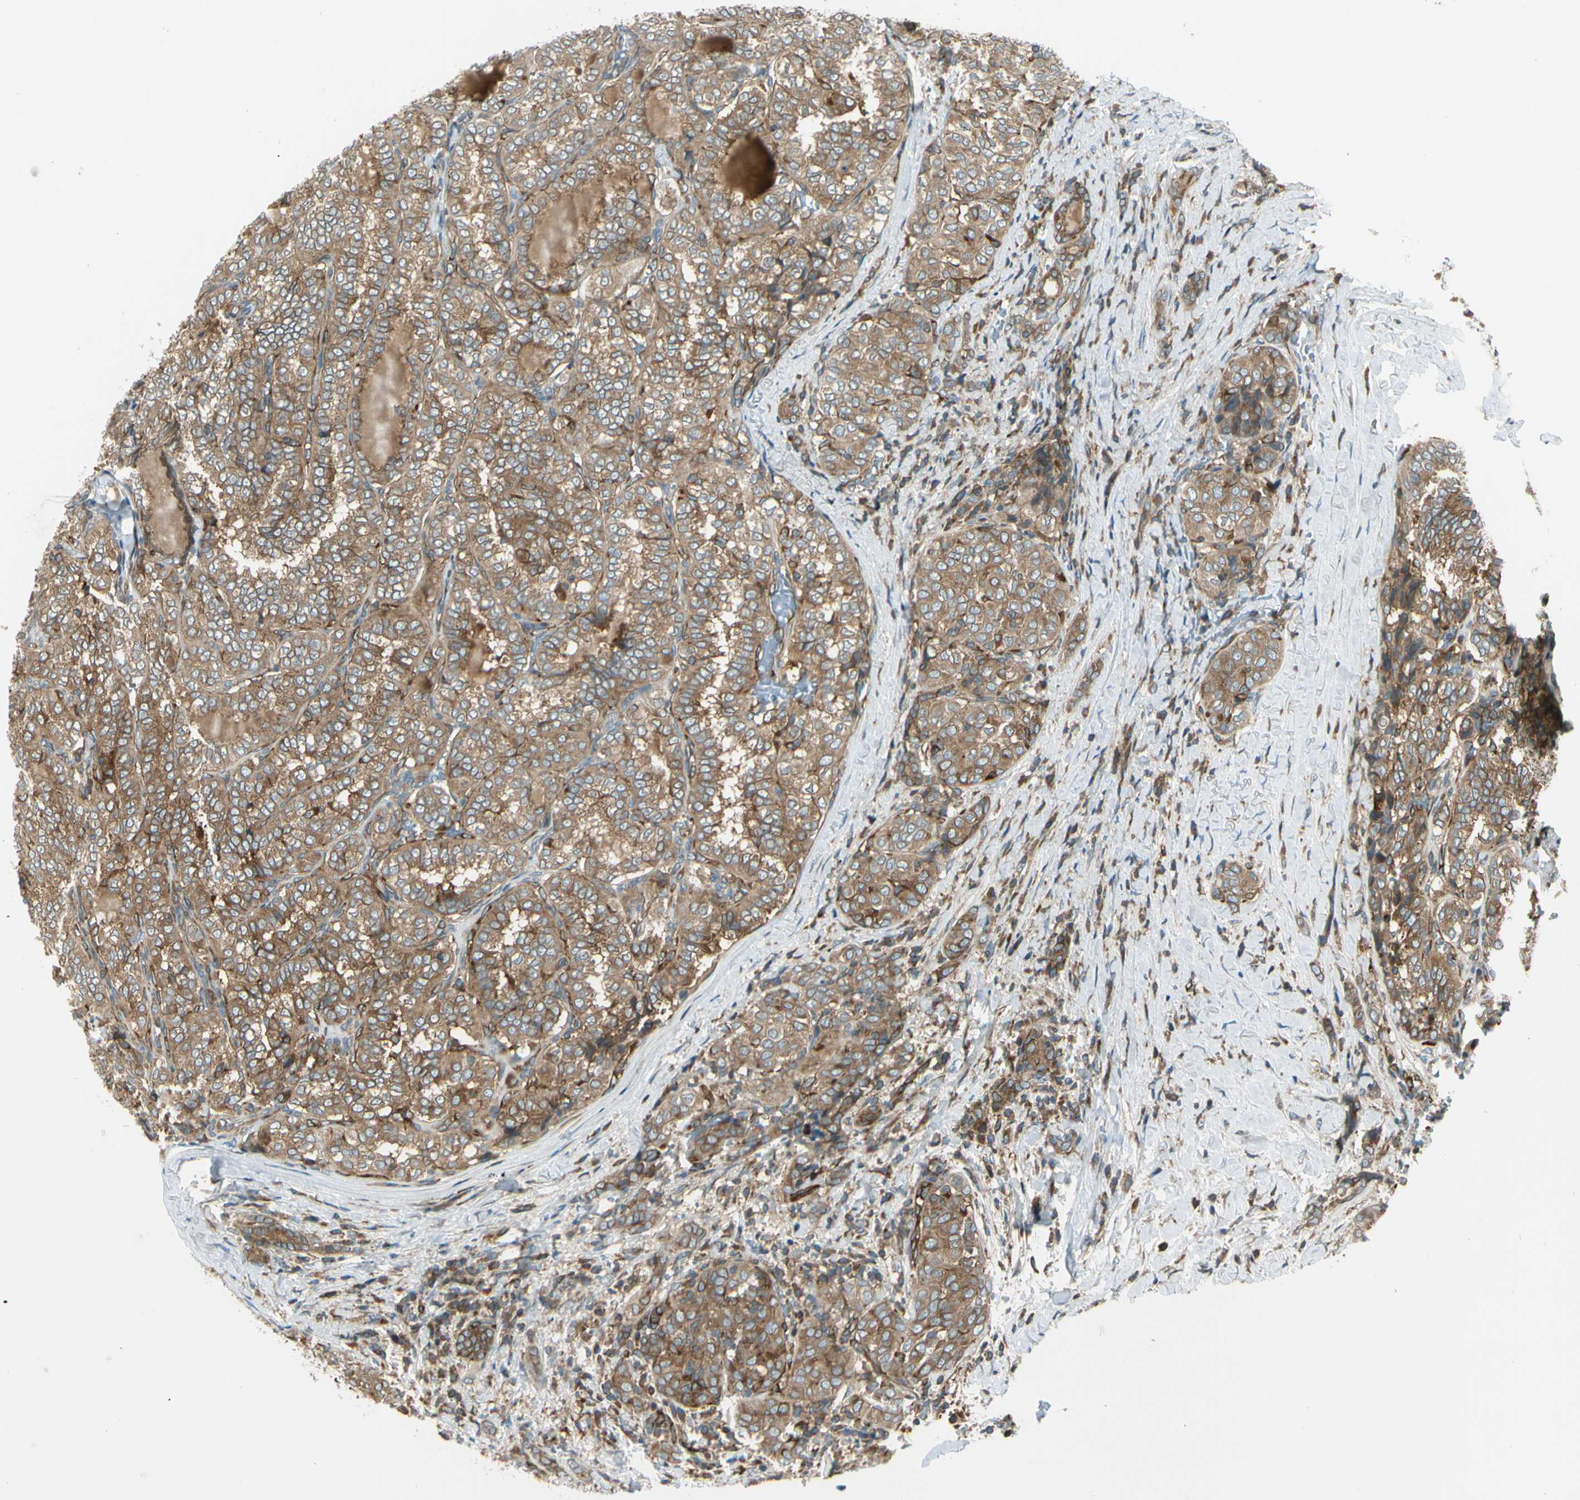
{"staining": {"intensity": "moderate", "quantity": ">75%", "location": "cytoplasmic/membranous"}, "tissue": "thyroid cancer", "cell_type": "Tumor cells", "image_type": "cancer", "snomed": [{"axis": "morphology", "description": "Normal tissue, NOS"}, {"axis": "morphology", "description": "Papillary adenocarcinoma, NOS"}, {"axis": "topography", "description": "Thyroid gland"}], "caption": "Immunohistochemistry image of neoplastic tissue: human thyroid papillary adenocarcinoma stained using IHC displays medium levels of moderate protein expression localized specifically in the cytoplasmic/membranous of tumor cells, appearing as a cytoplasmic/membranous brown color.", "gene": "TRIO", "patient": {"sex": "female", "age": 30}}